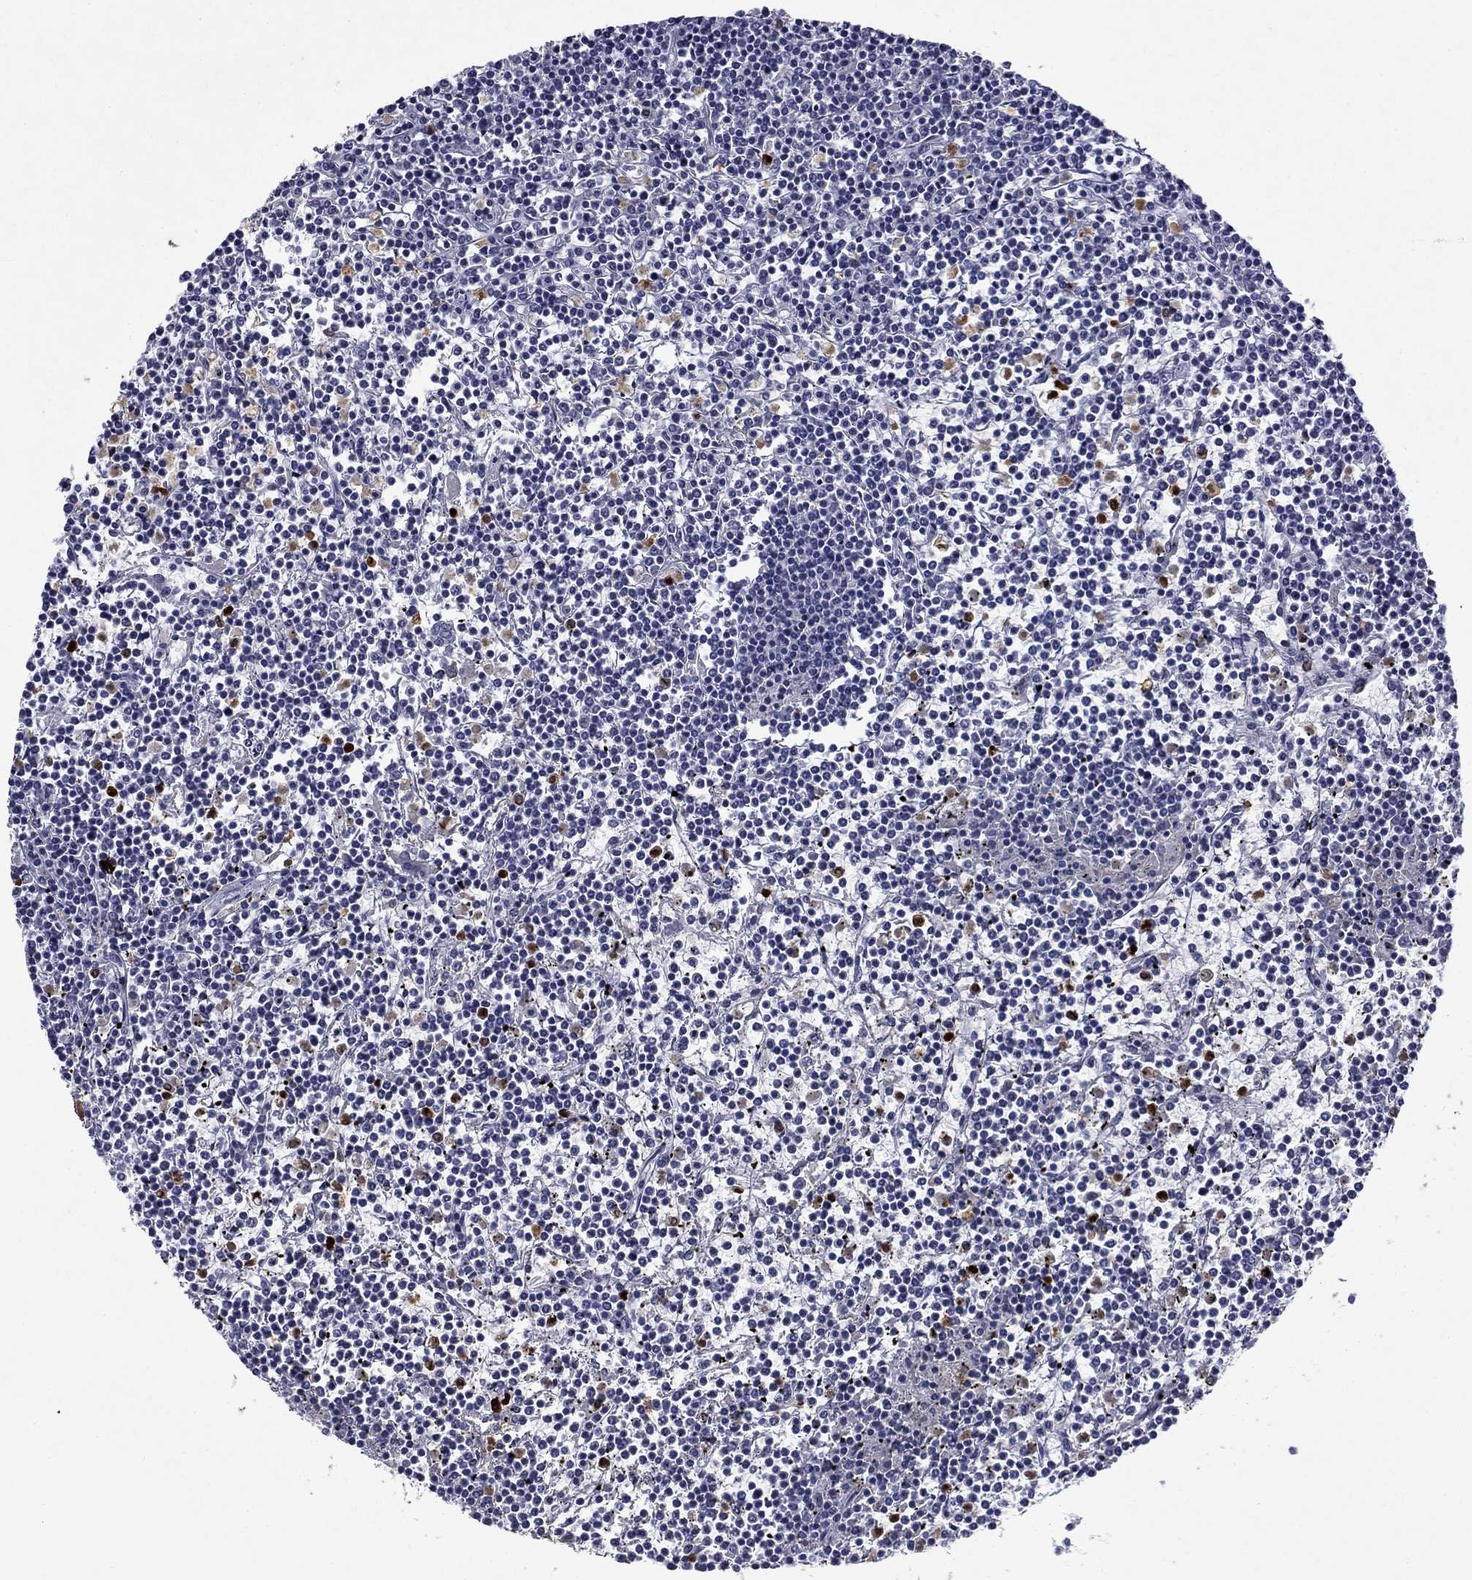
{"staining": {"intensity": "negative", "quantity": "none", "location": "none"}, "tissue": "lymphoma", "cell_type": "Tumor cells", "image_type": "cancer", "snomed": [{"axis": "morphology", "description": "Malignant lymphoma, non-Hodgkin's type, Low grade"}, {"axis": "topography", "description": "Spleen"}], "caption": "DAB immunohistochemical staining of human low-grade malignant lymphoma, non-Hodgkin's type exhibits no significant staining in tumor cells.", "gene": "IRF5", "patient": {"sex": "female", "age": 19}}